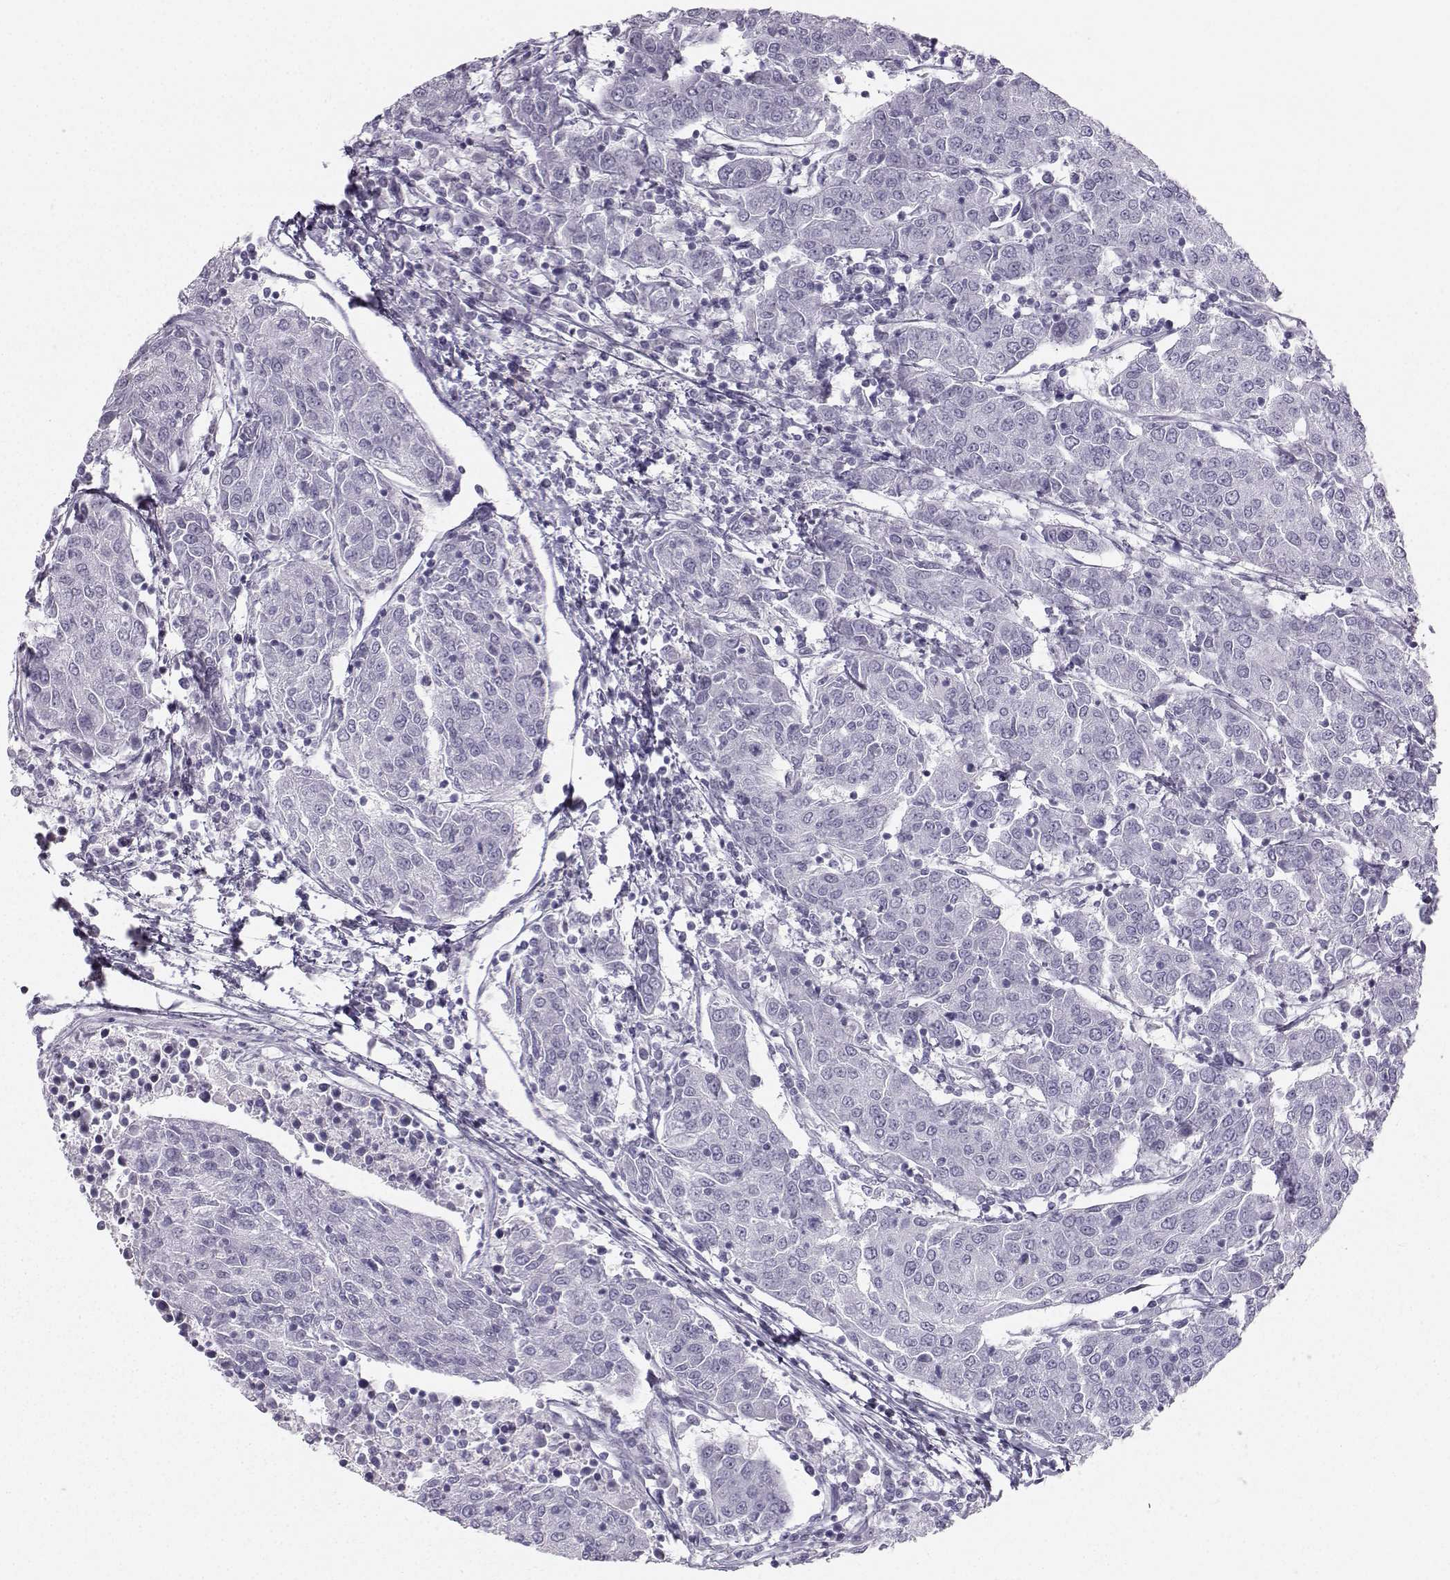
{"staining": {"intensity": "negative", "quantity": "none", "location": "none"}, "tissue": "urothelial cancer", "cell_type": "Tumor cells", "image_type": "cancer", "snomed": [{"axis": "morphology", "description": "Urothelial carcinoma, High grade"}, {"axis": "topography", "description": "Urinary bladder"}], "caption": "This is a photomicrograph of IHC staining of urothelial cancer, which shows no positivity in tumor cells.", "gene": "CASR", "patient": {"sex": "female", "age": 85}}